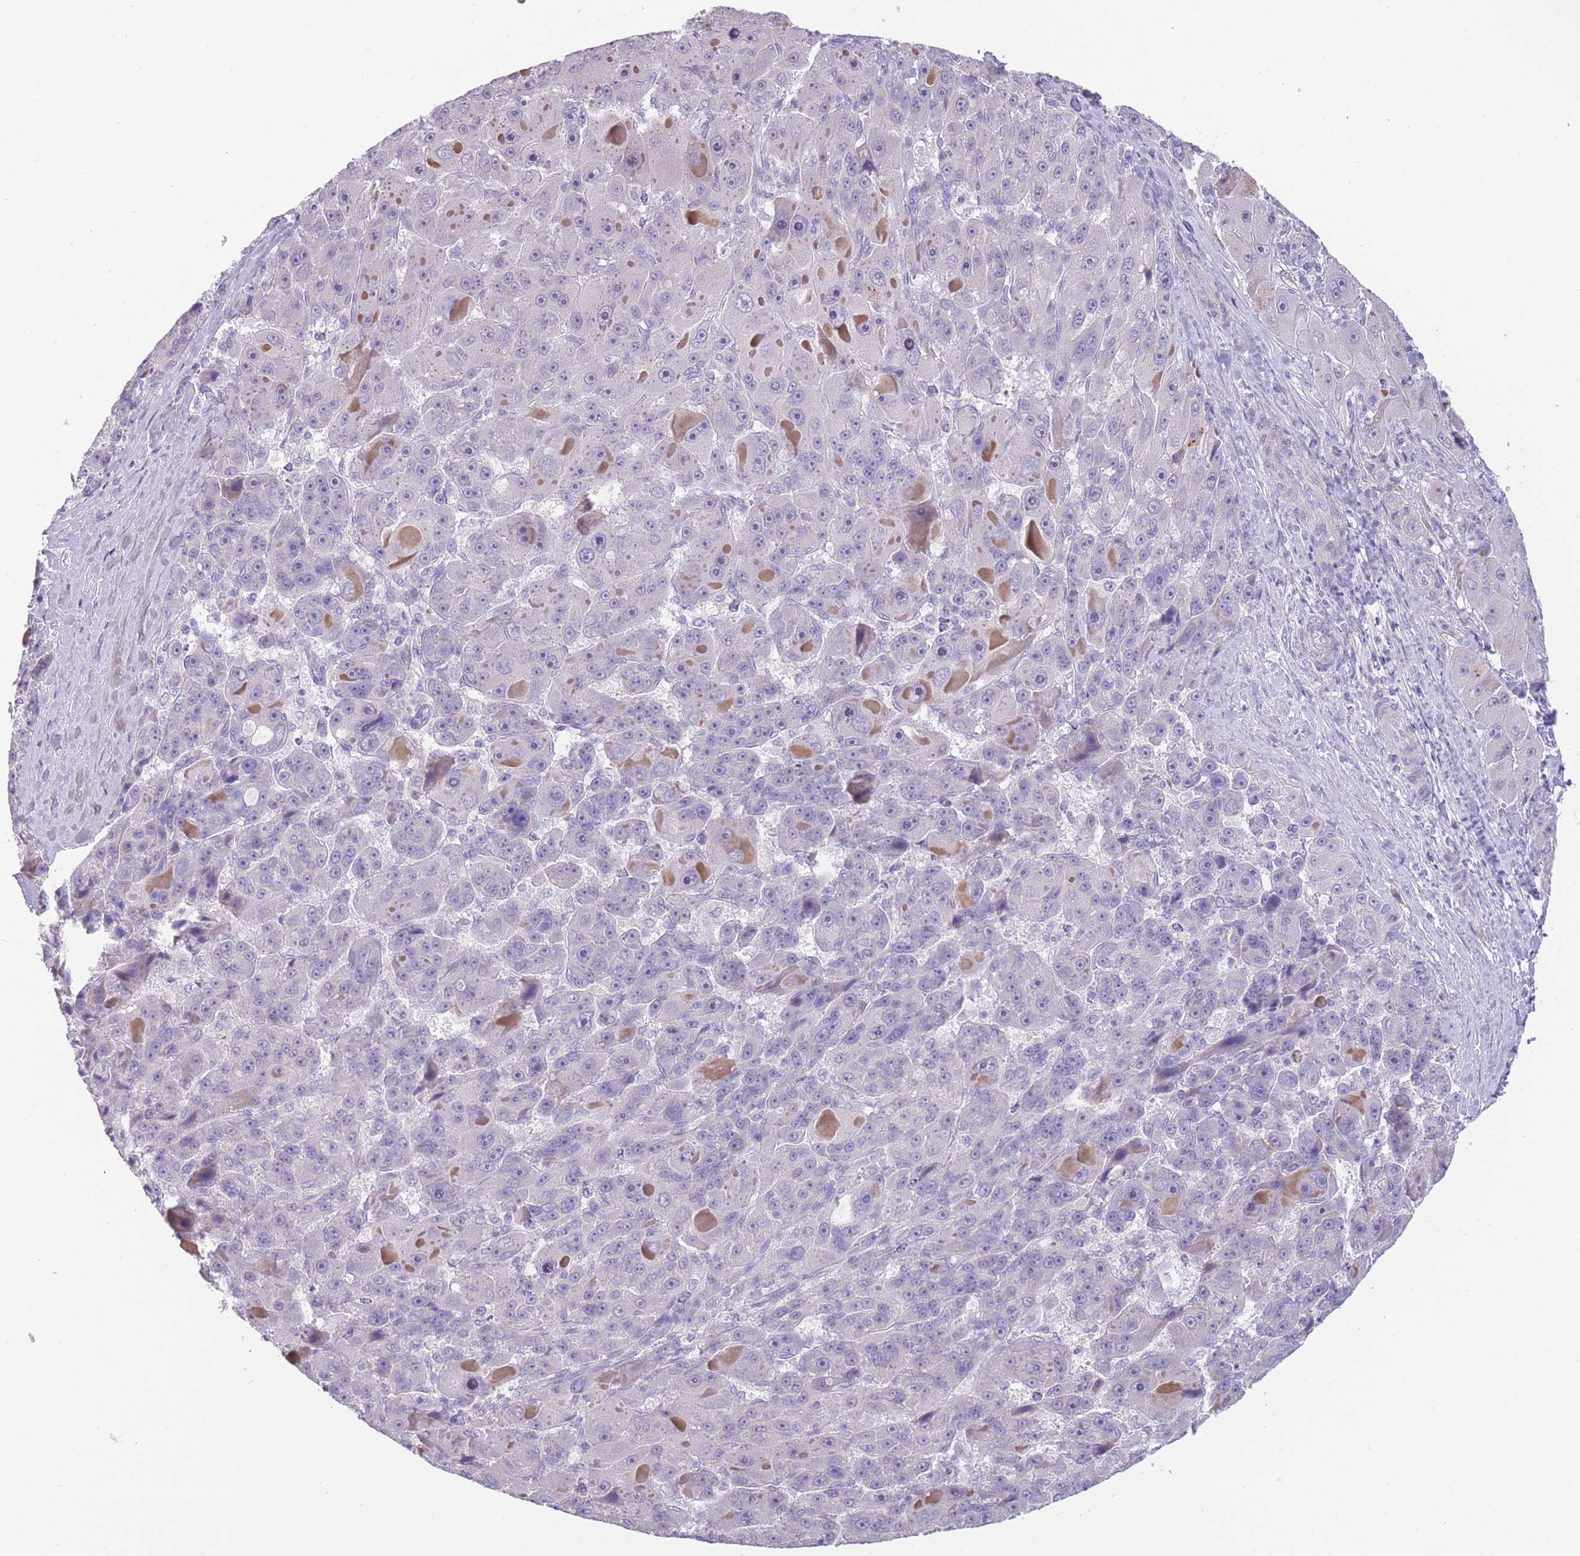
{"staining": {"intensity": "negative", "quantity": "none", "location": "none"}, "tissue": "liver cancer", "cell_type": "Tumor cells", "image_type": "cancer", "snomed": [{"axis": "morphology", "description": "Carcinoma, Hepatocellular, NOS"}, {"axis": "topography", "description": "Liver"}], "caption": "IHC of hepatocellular carcinoma (liver) reveals no positivity in tumor cells.", "gene": "IMPG1", "patient": {"sex": "male", "age": 76}}